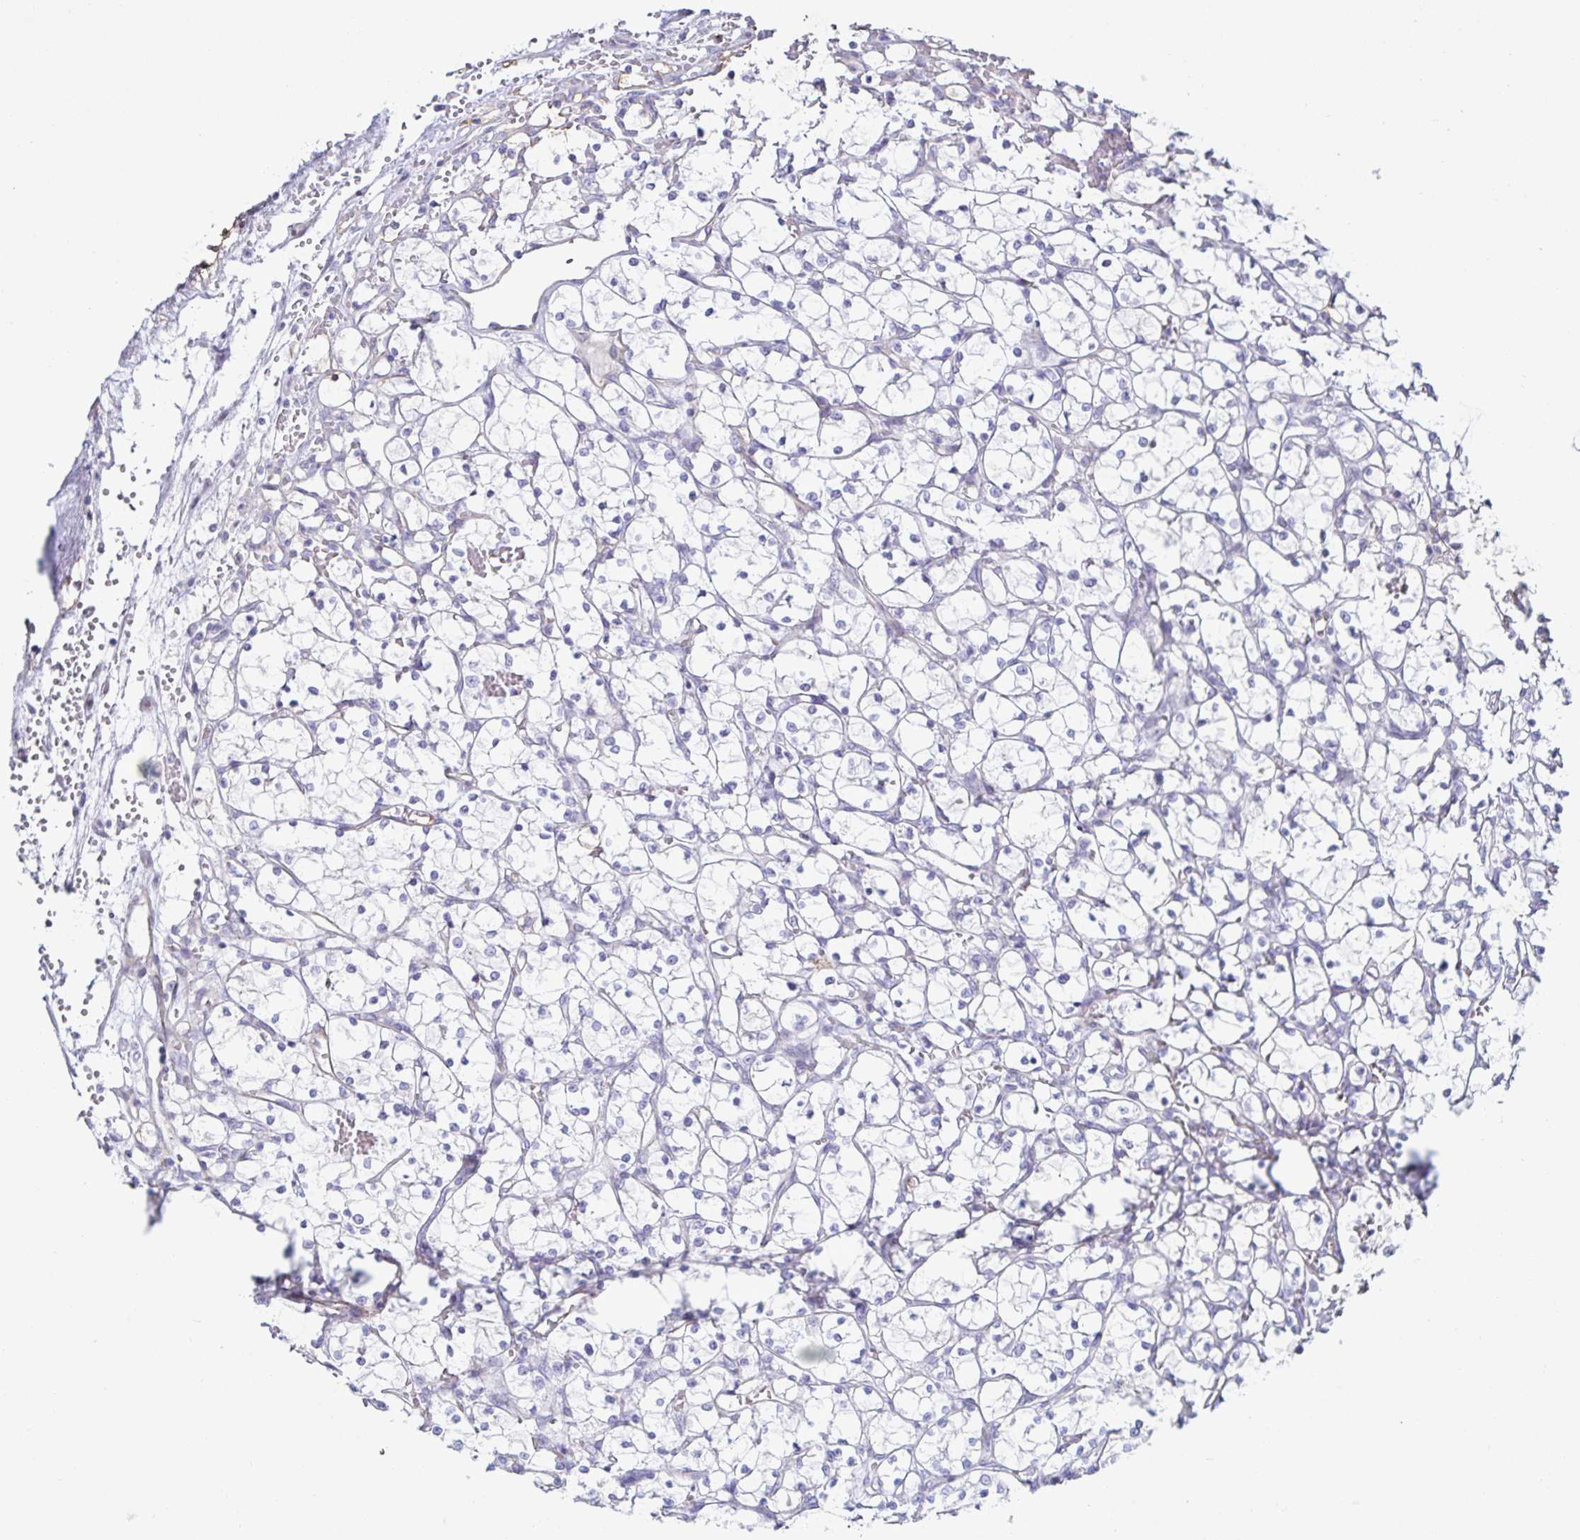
{"staining": {"intensity": "negative", "quantity": "none", "location": "none"}, "tissue": "renal cancer", "cell_type": "Tumor cells", "image_type": "cancer", "snomed": [{"axis": "morphology", "description": "Adenocarcinoma, NOS"}, {"axis": "topography", "description": "Kidney"}], "caption": "IHC of human renal adenocarcinoma demonstrates no expression in tumor cells.", "gene": "SPAG4", "patient": {"sex": "female", "age": 69}}